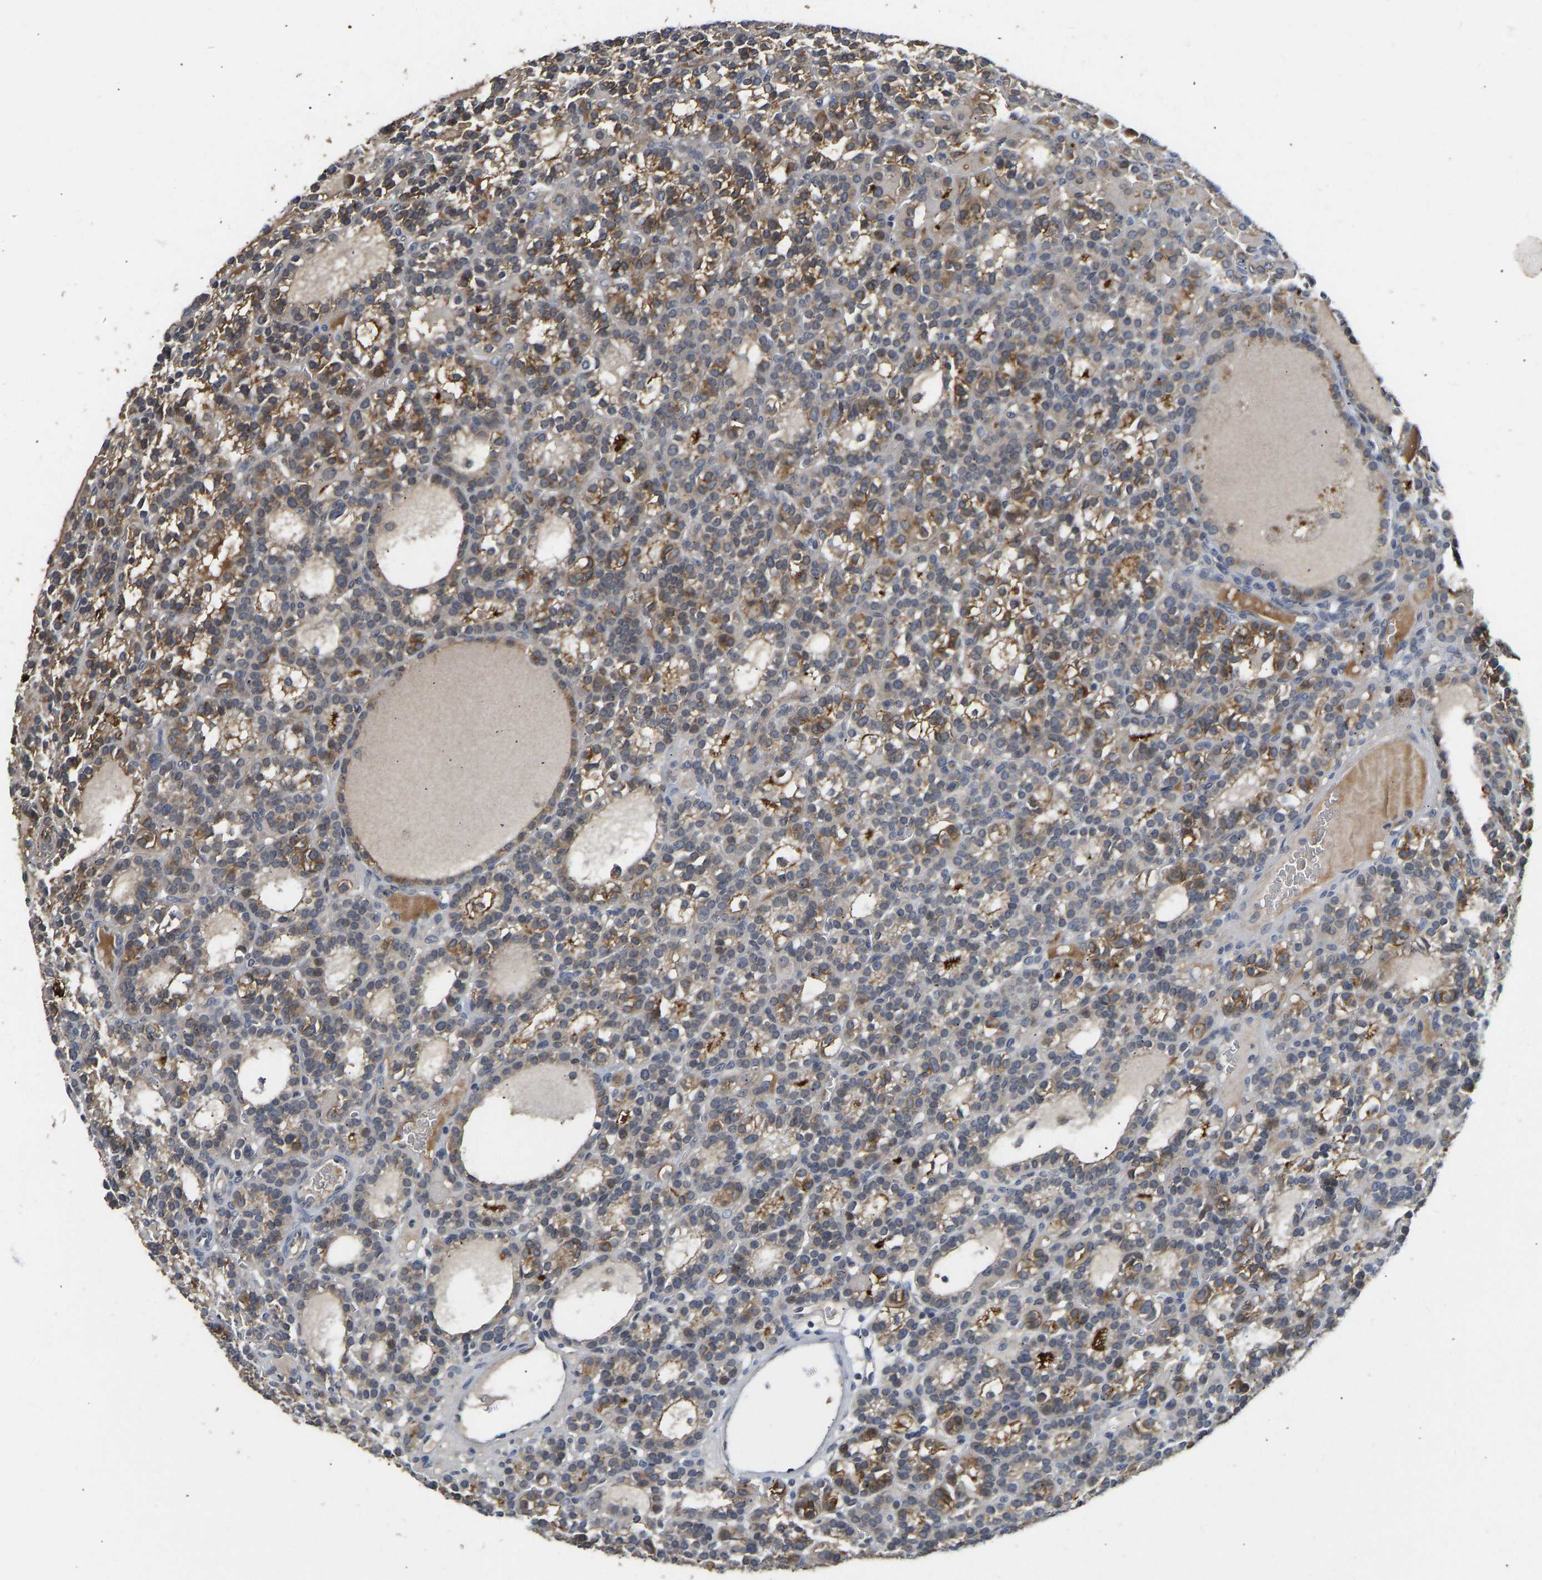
{"staining": {"intensity": "moderate", "quantity": ">75%", "location": "cytoplasmic/membranous"}, "tissue": "parathyroid gland", "cell_type": "Glandular cells", "image_type": "normal", "snomed": [{"axis": "morphology", "description": "Normal tissue, NOS"}, {"axis": "morphology", "description": "Adenoma, NOS"}, {"axis": "topography", "description": "Parathyroid gland"}], "caption": "A brown stain labels moderate cytoplasmic/membranous expression of a protein in glandular cells of normal human parathyroid gland.", "gene": "NDRG3", "patient": {"sex": "female", "age": 58}}